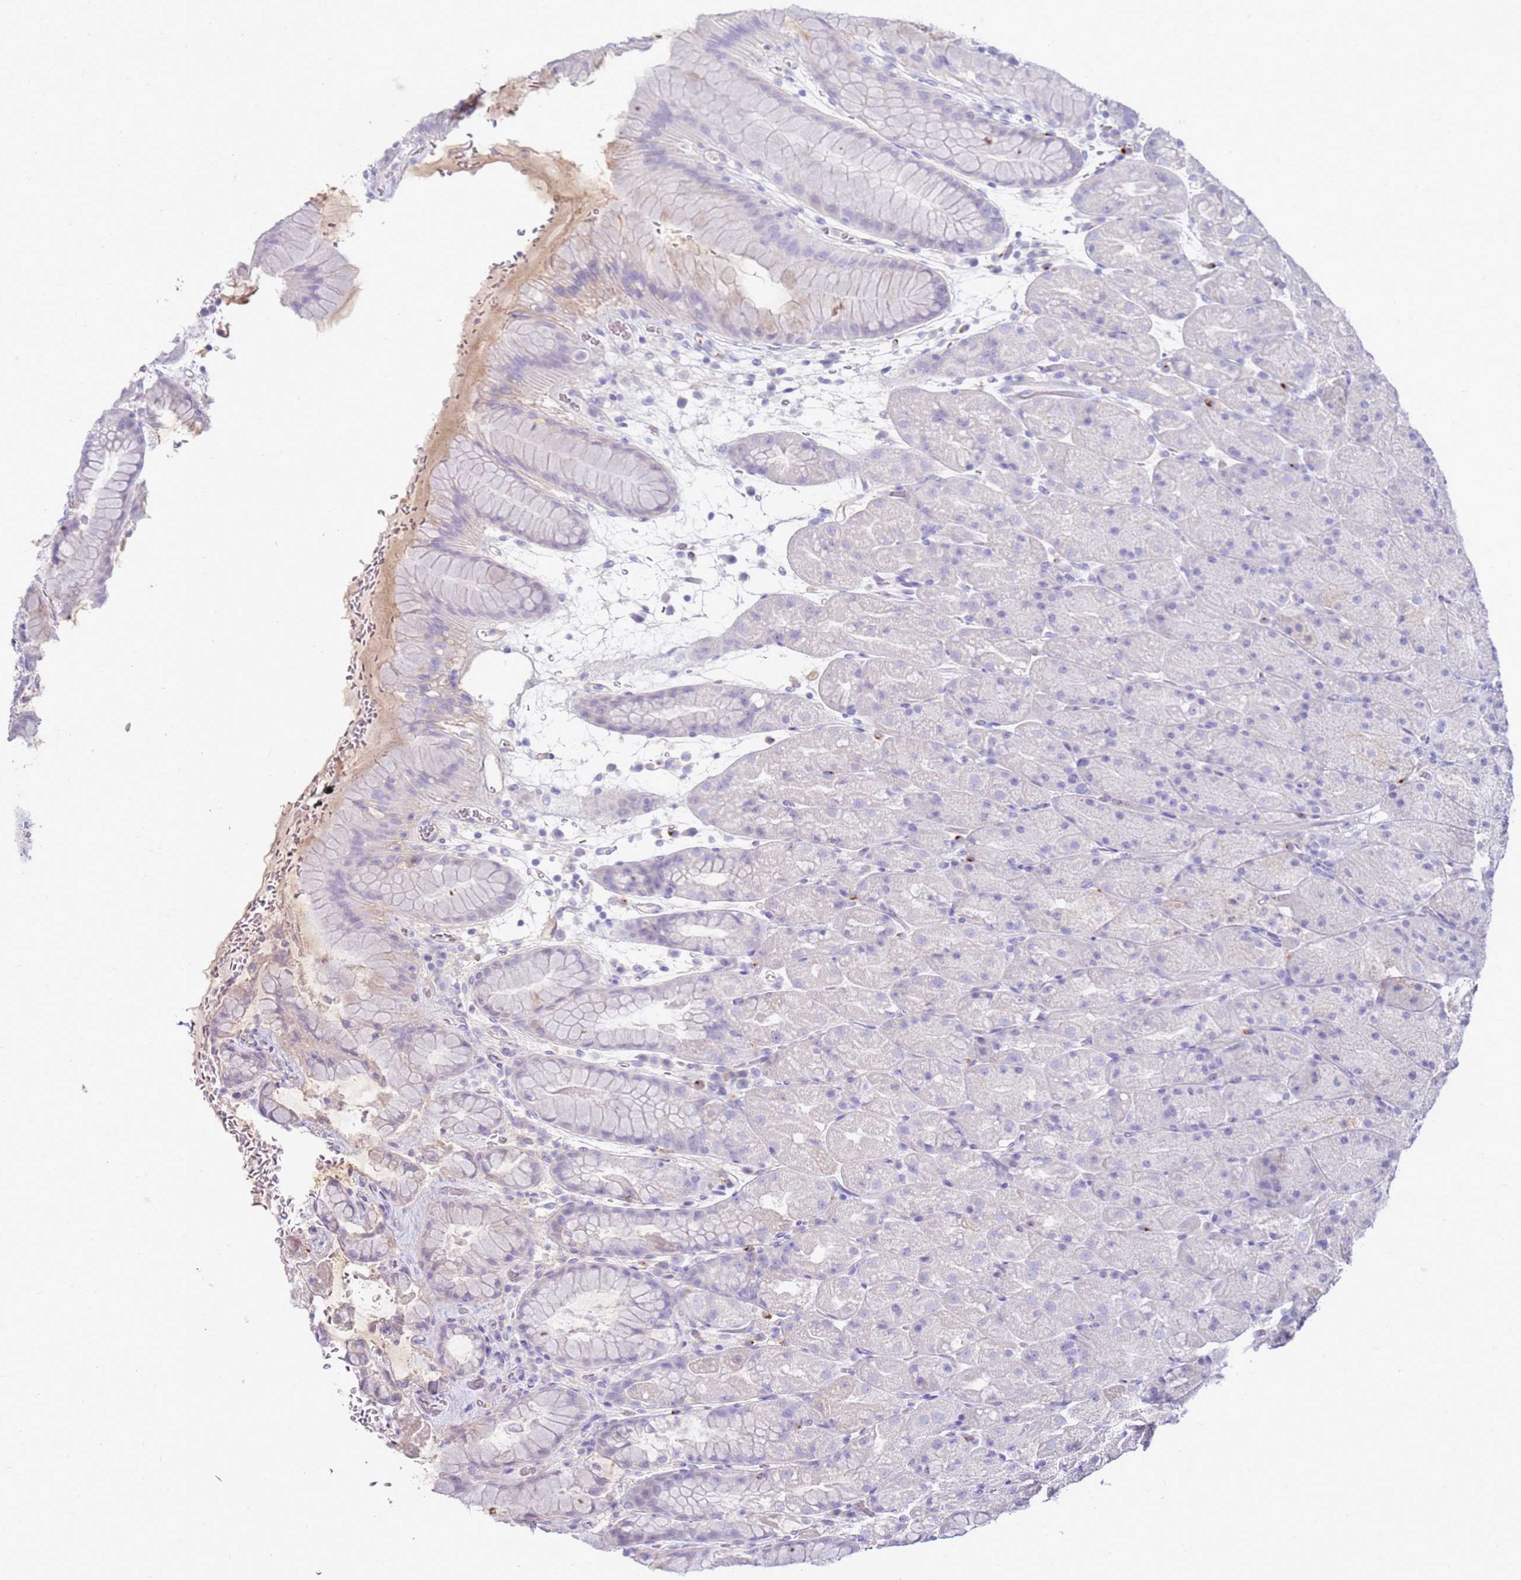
{"staining": {"intensity": "negative", "quantity": "none", "location": "none"}, "tissue": "stomach", "cell_type": "Glandular cells", "image_type": "normal", "snomed": [{"axis": "morphology", "description": "Normal tissue, NOS"}, {"axis": "topography", "description": "Stomach, upper"}, {"axis": "topography", "description": "Stomach, lower"}], "caption": "DAB (3,3'-diaminobenzidine) immunohistochemical staining of unremarkable human stomach shows no significant positivity in glandular cells.", "gene": "EVPLL", "patient": {"sex": "male", "age": 67}}